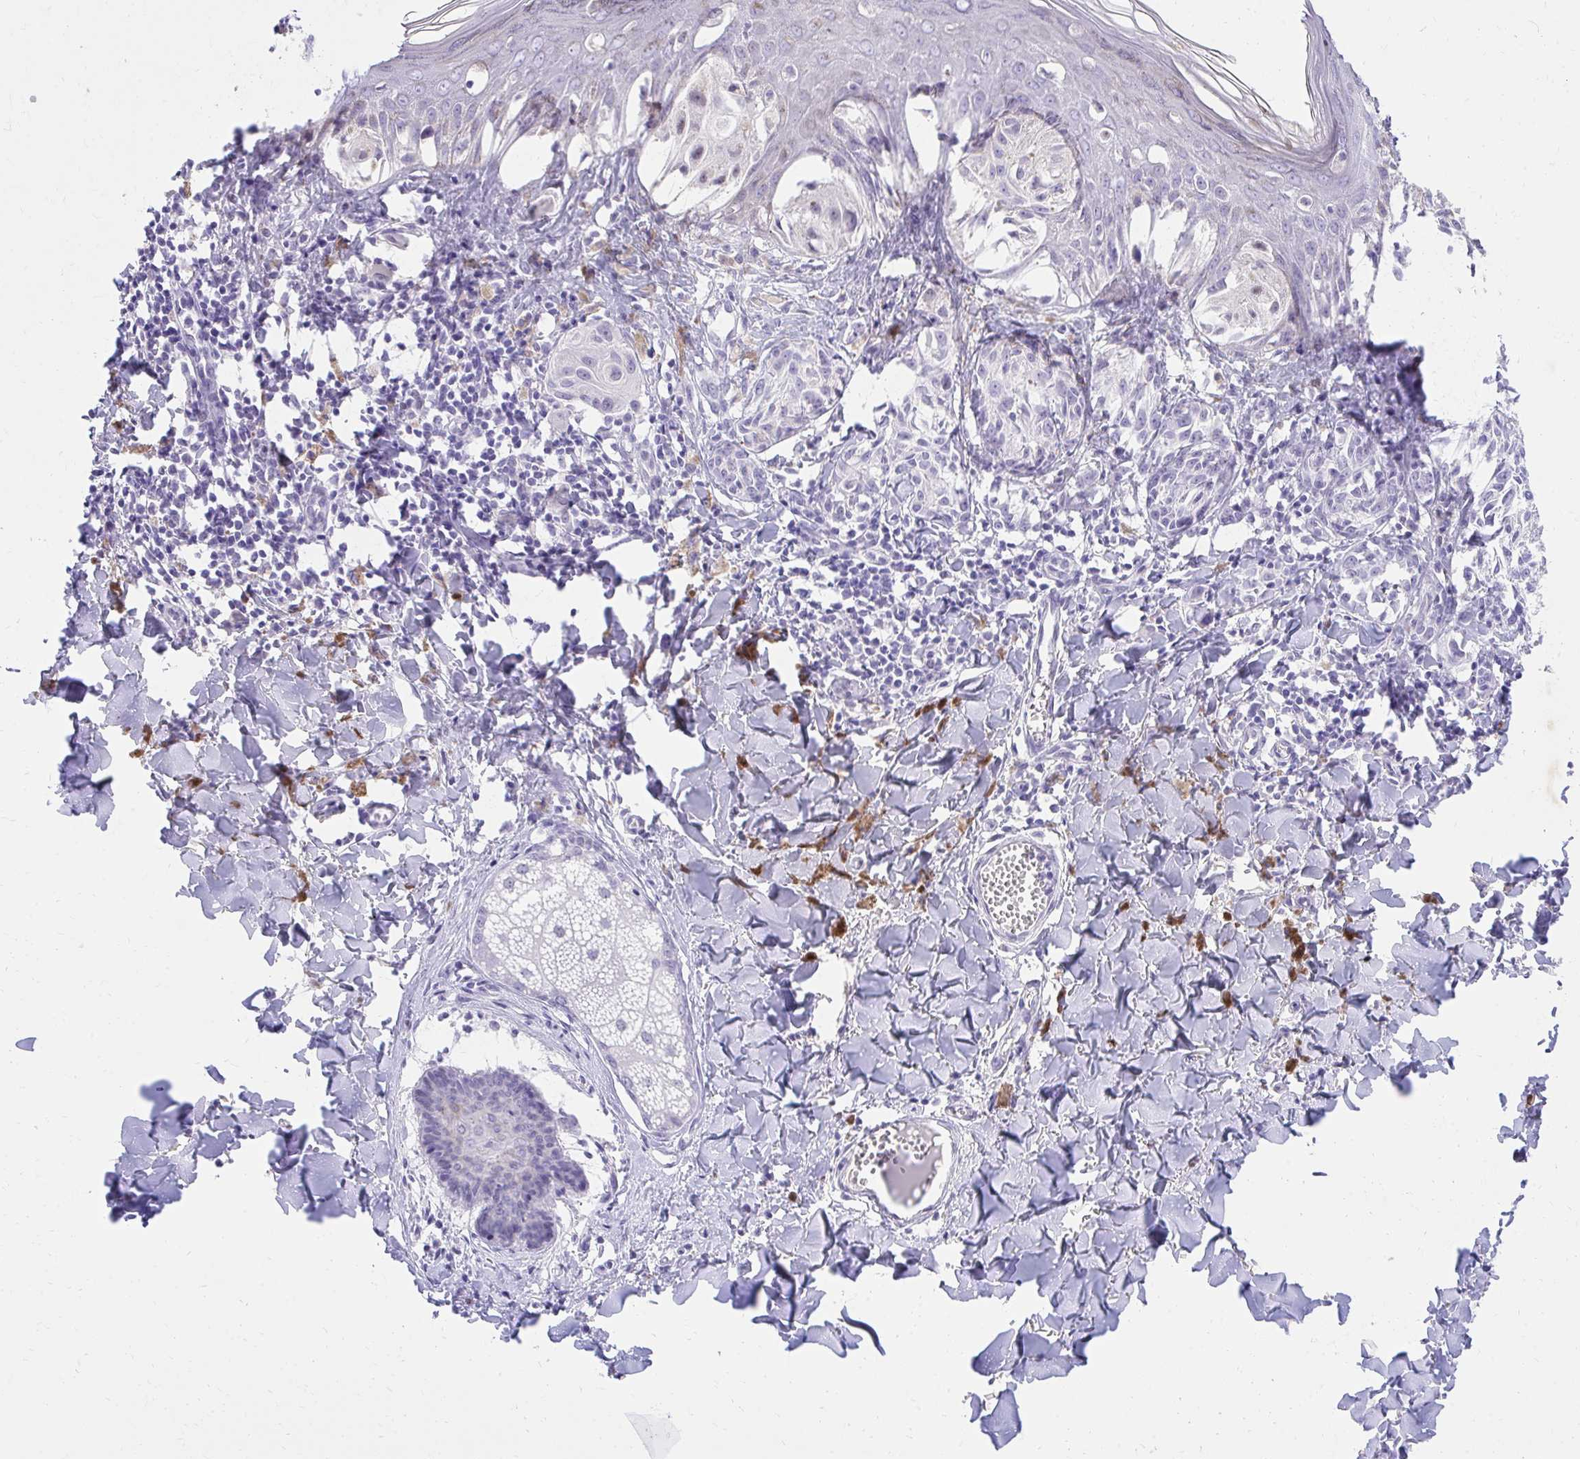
{"staining": {"intensity": "negative", "quantity": "none", "location": "none"}, "tissue": "melanoma", "cell_type": "Tumor cells", "image_type": "cancer", "snomed": [{"axis": "morphology", "description": "Malignant melanoma, NOS"}, {"axis": "topography", "description": "Skin"}], "caption": "Immunohistochemical staining of human malignant melanoma displays no significant staining in tumor cells.", "gene": "KLK1", "patient": {"sex": "female", "age": 38}}